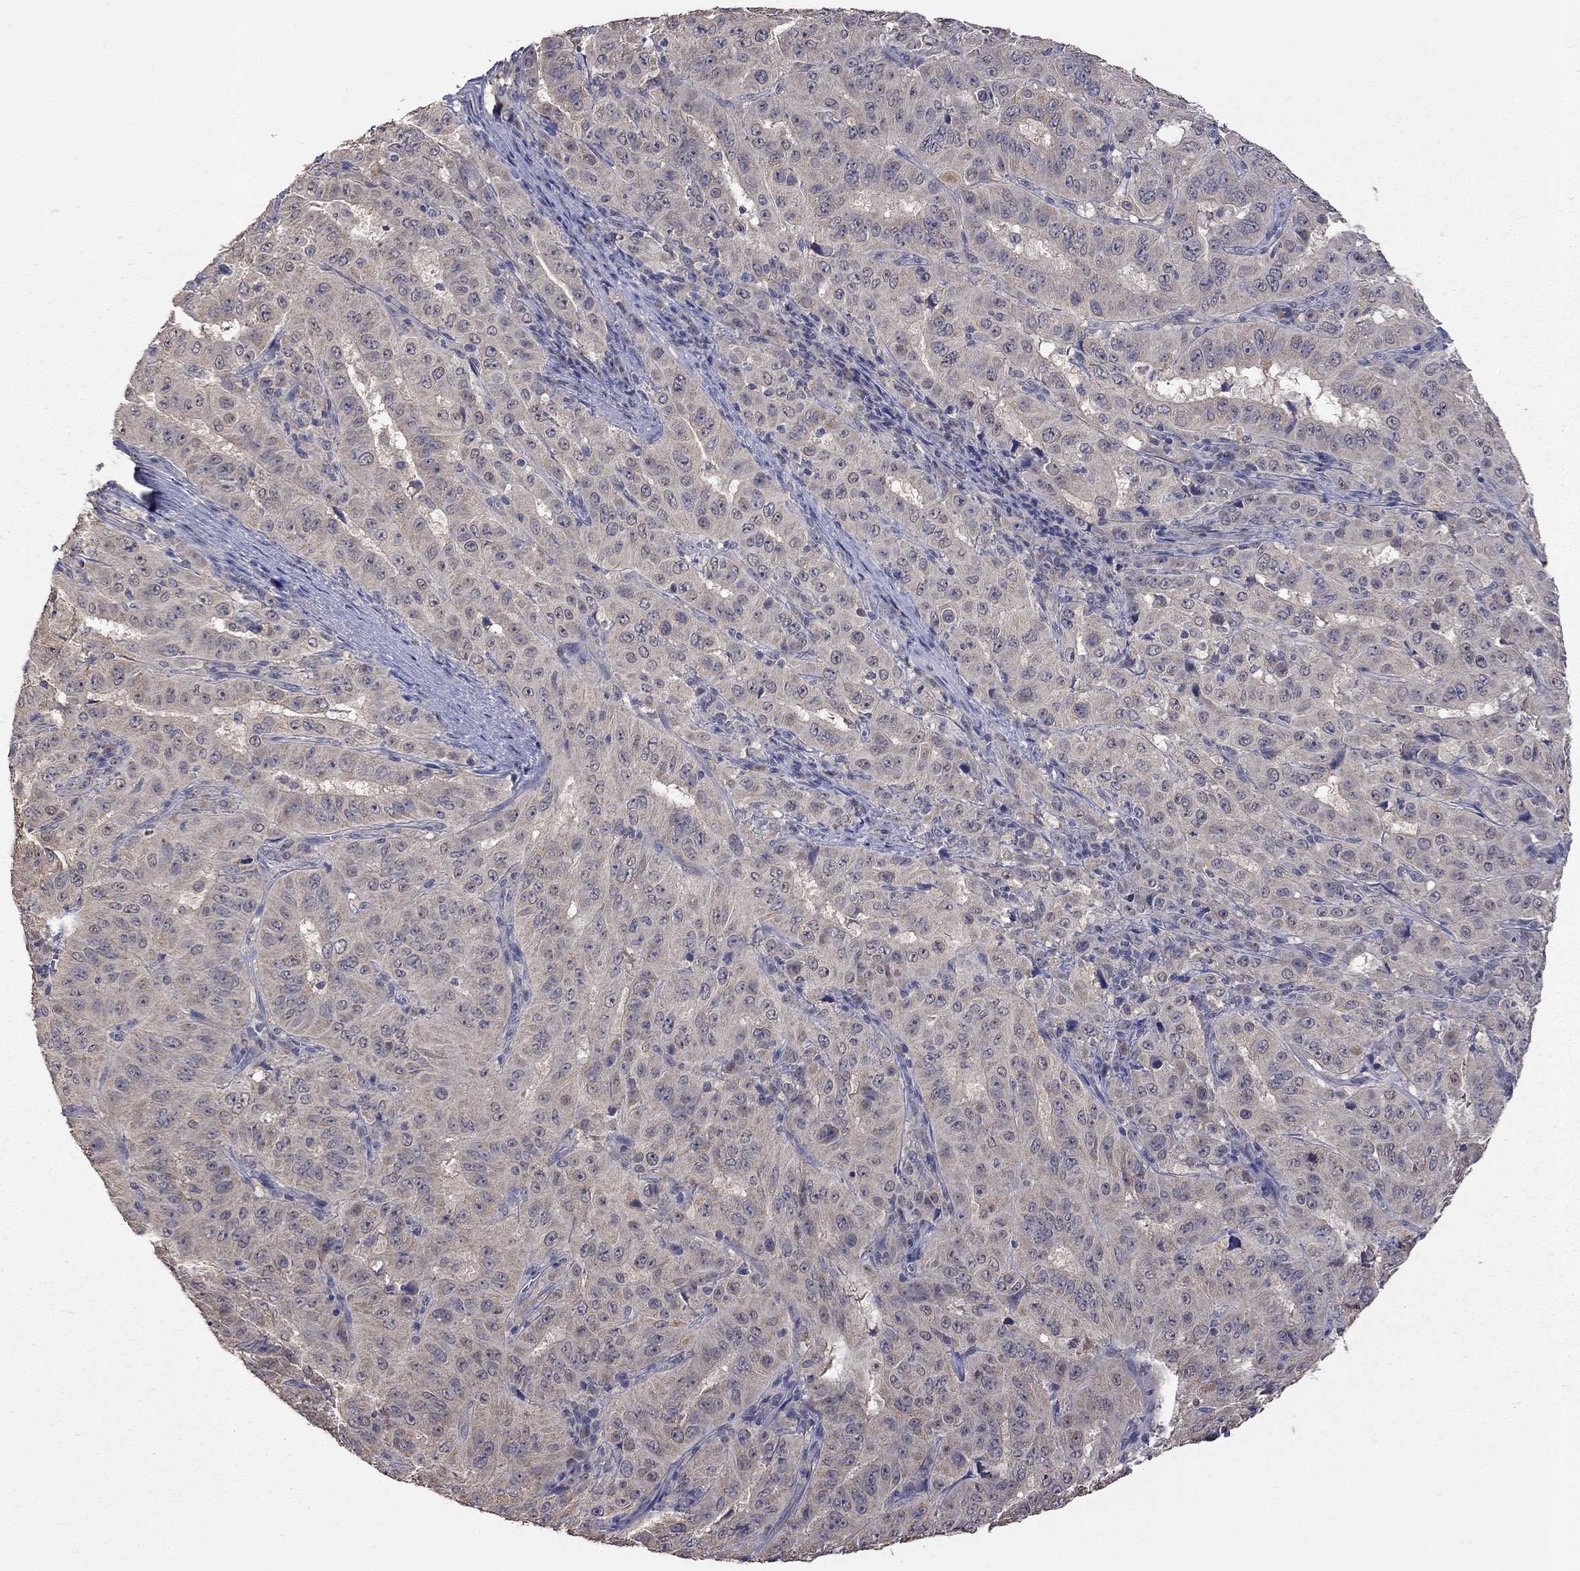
{"staining": {"intensity": "negative", "quantity": "none", "location": "none"}, "tissue": "pancreatic cancer", "cell_type": "Tumor cells", "image_type": "cancer", "snomed": [{"axis": "morphology", "description": "Adenocarcinoma, NOS"}, {"axis": "topography", "description": "Pancreas"}], "caption": "IHC micrograph of neoplastic tissue: pancreatic cancer stained with DAB (3,3'-diaminobenzidine) reveals no significant protein expression in tumor cells. The staining is performed using DAB (3,3'-diaminobenzidine) brown chromogen with nuclei counter-stained in using hematoxylin.", "gene": "HTR6", "patient": {"sex": "male", "age": 63}}